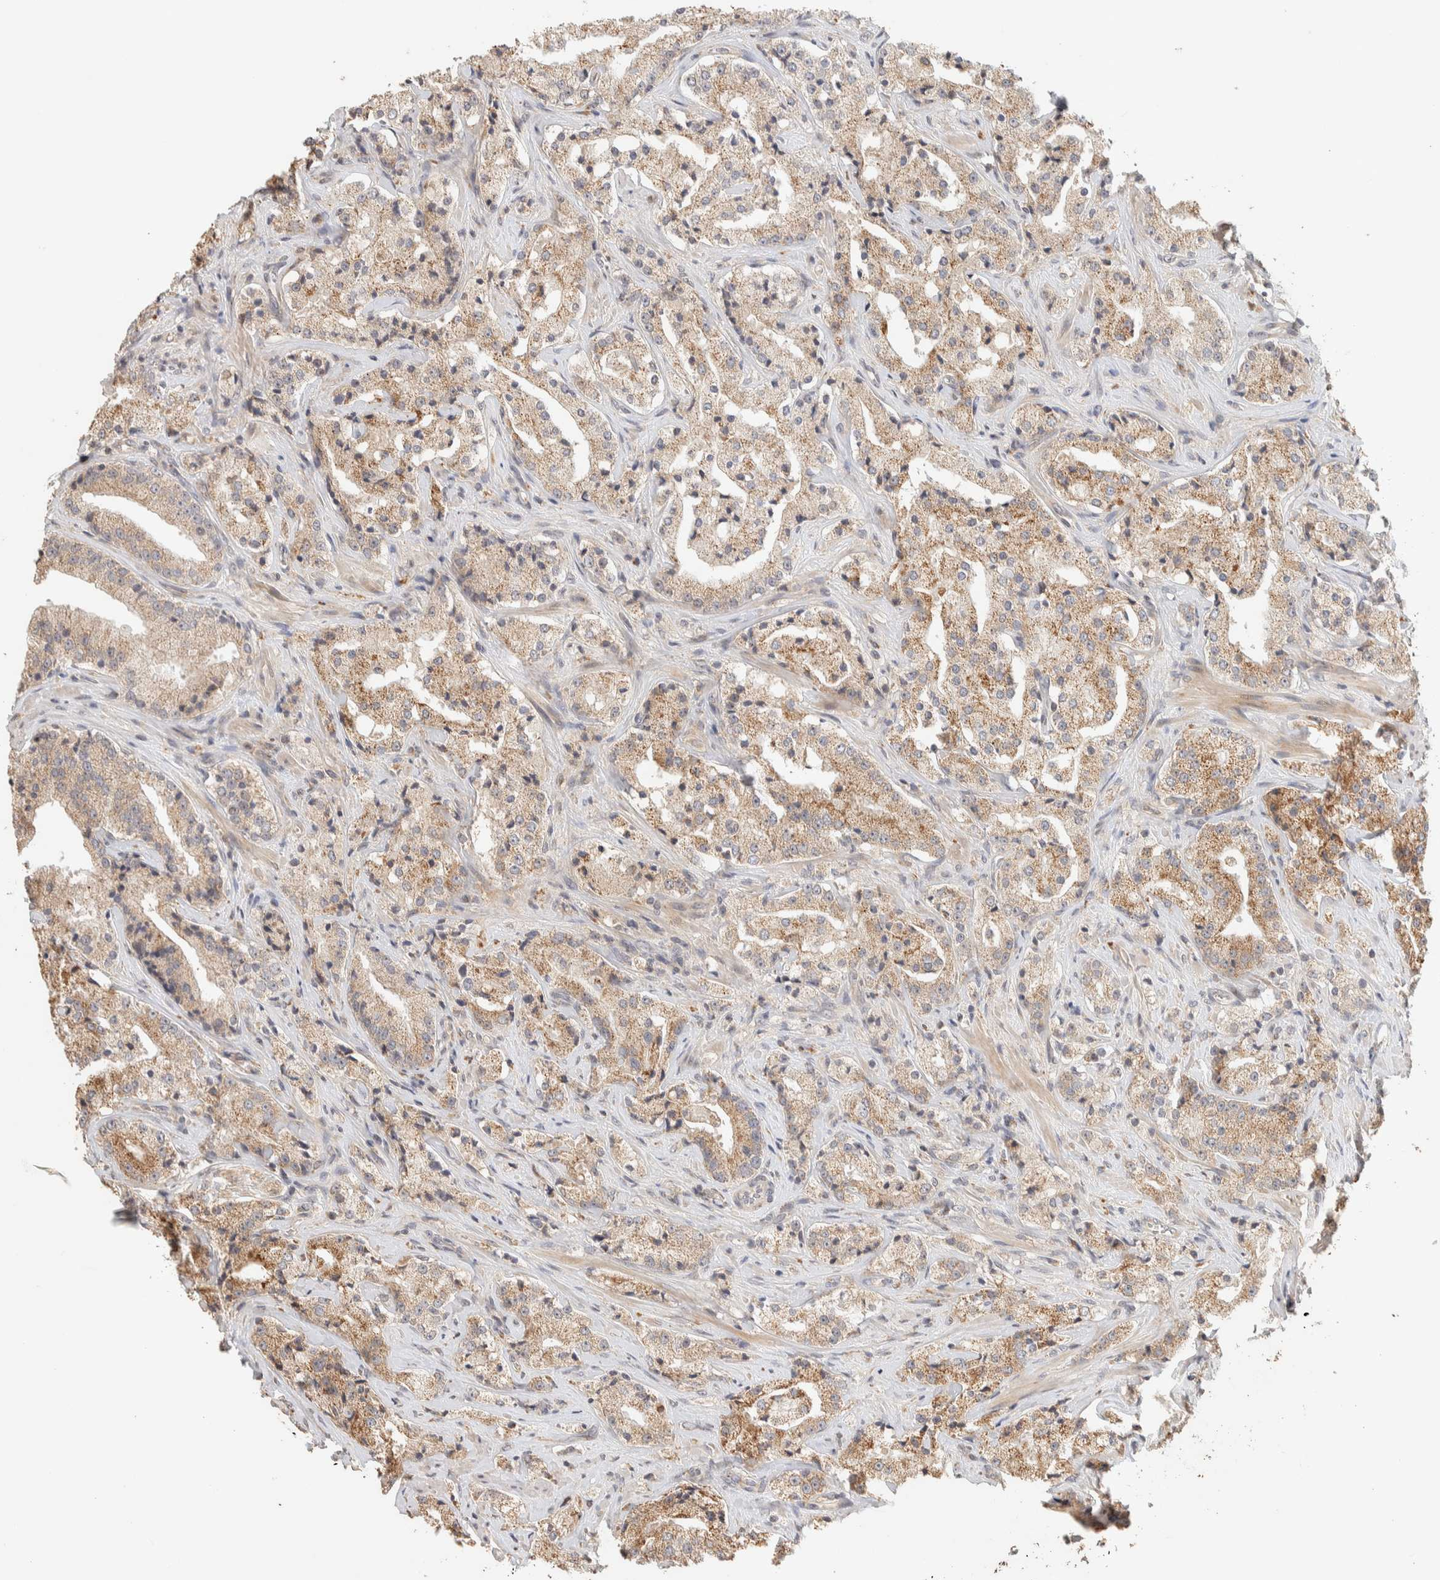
{"staining": {"intensity": "moderate", "quantity": "25%-75%", "location": "cytoplasmic/membranous"}, "tissue": "prostate cancer", "cell_type": "Tumor cells", "image_type": "cancer", "snomed": [{"axis": "morphology", "description": "Adenocarcinoma, High grade"}, {"axis": "topography", "description": "Prostate"}], "caption": "DAB immunohistochemical staining of prostate cancer (adenocarcinoma (high-grade)) exhibits moderate cytoplasmic/membranous protein positivity in about 25%-75% of tumor cells.", "gene": "ITPA", "patient": {"sex": "male", "age": 63}}